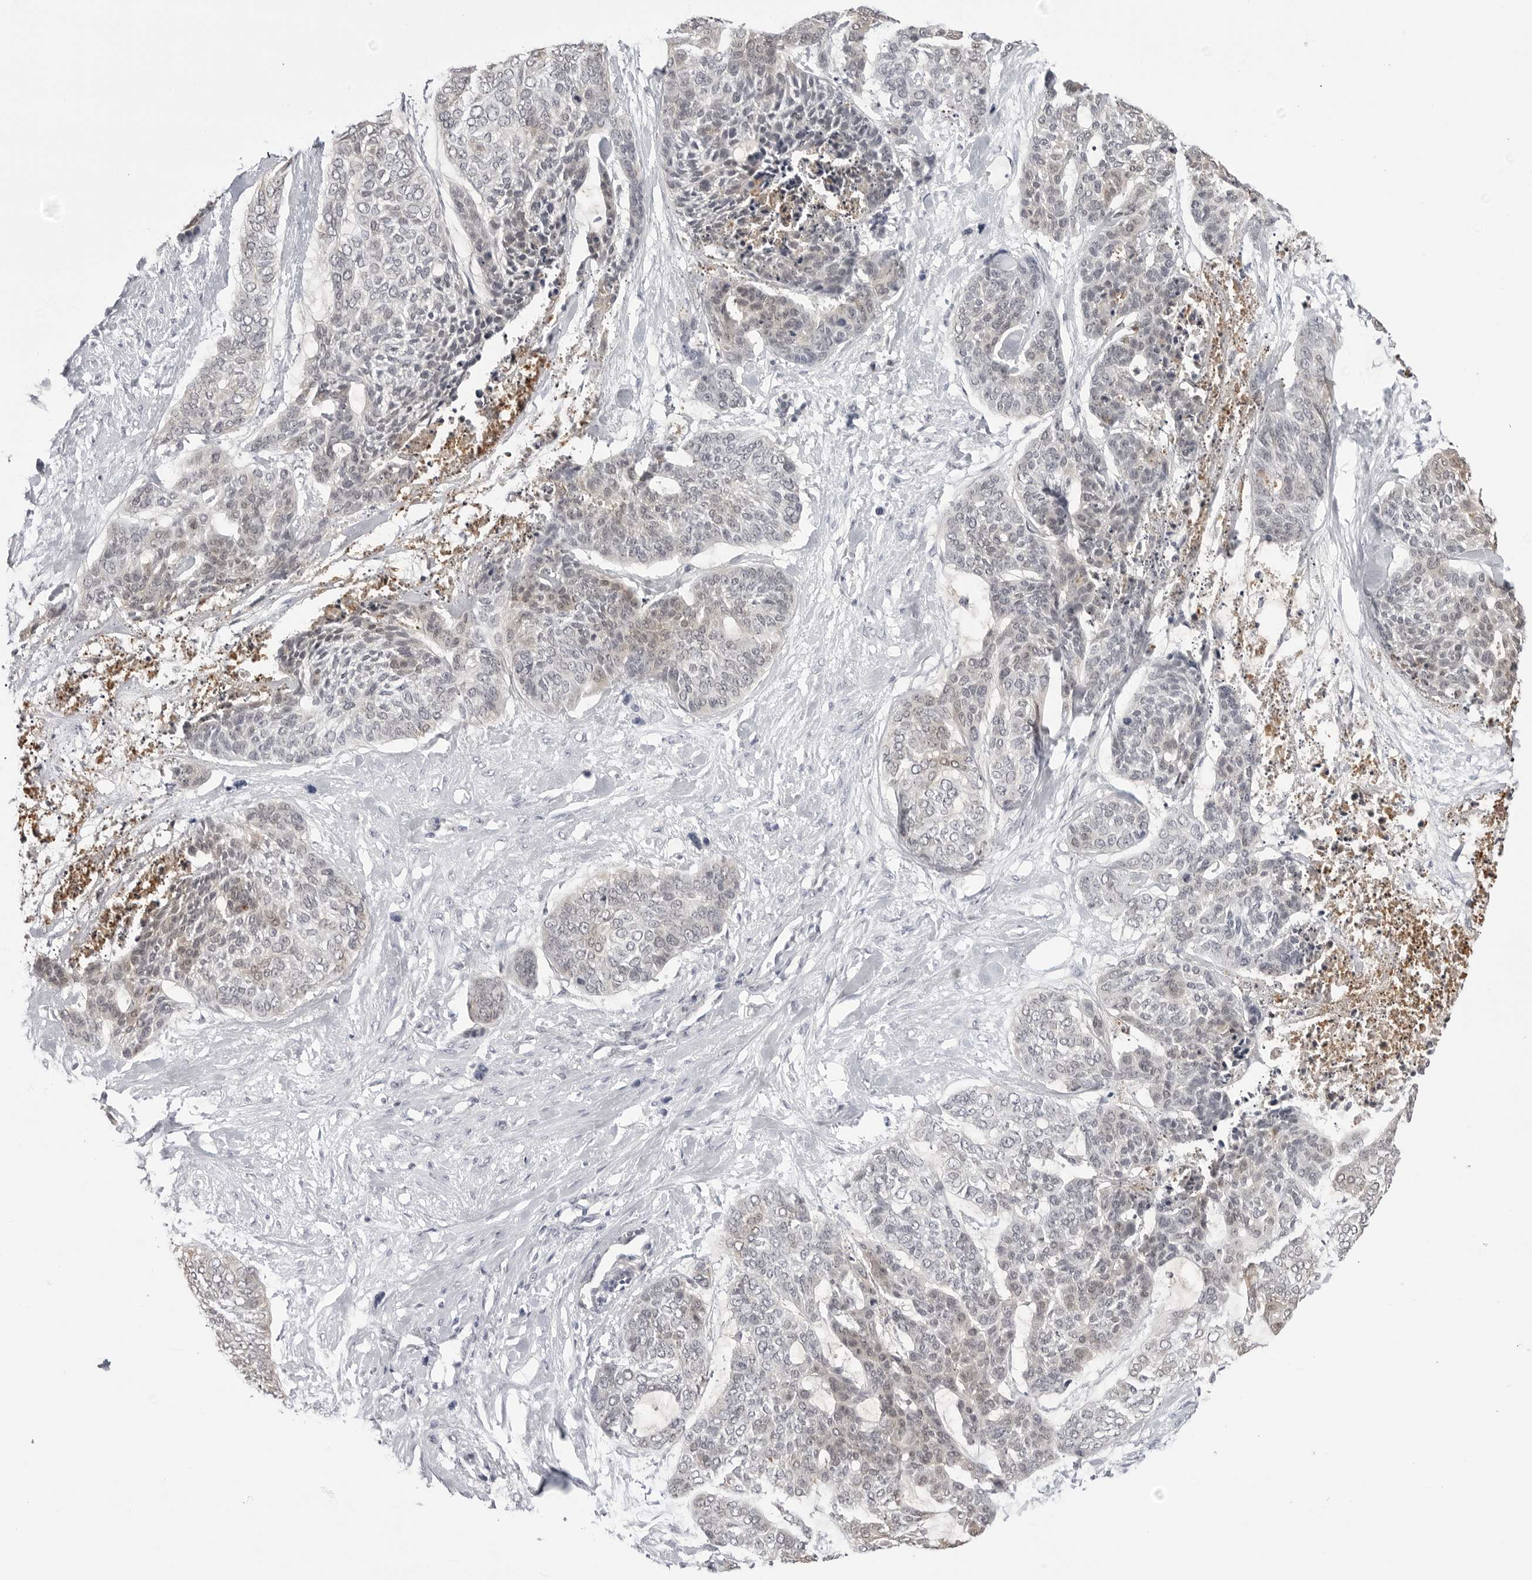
{"staining": {"intensity": "weak", "quantity": "<25%", "location": "nuclear"}, "tissue": "skin cancer", "cell_type": "Tumor cells", "image_type": "cancer", "snomed": [{"axis": "morphology", "description": "Basal cell carcinoma"}, {"axis": "topography", "description": "Skin"}], "caption": "Tumor cells show no significant protein staining in skin basal cell carcinoma.", "gene": "YWHAG", "patient": {"sex": "female", "age": 64}}